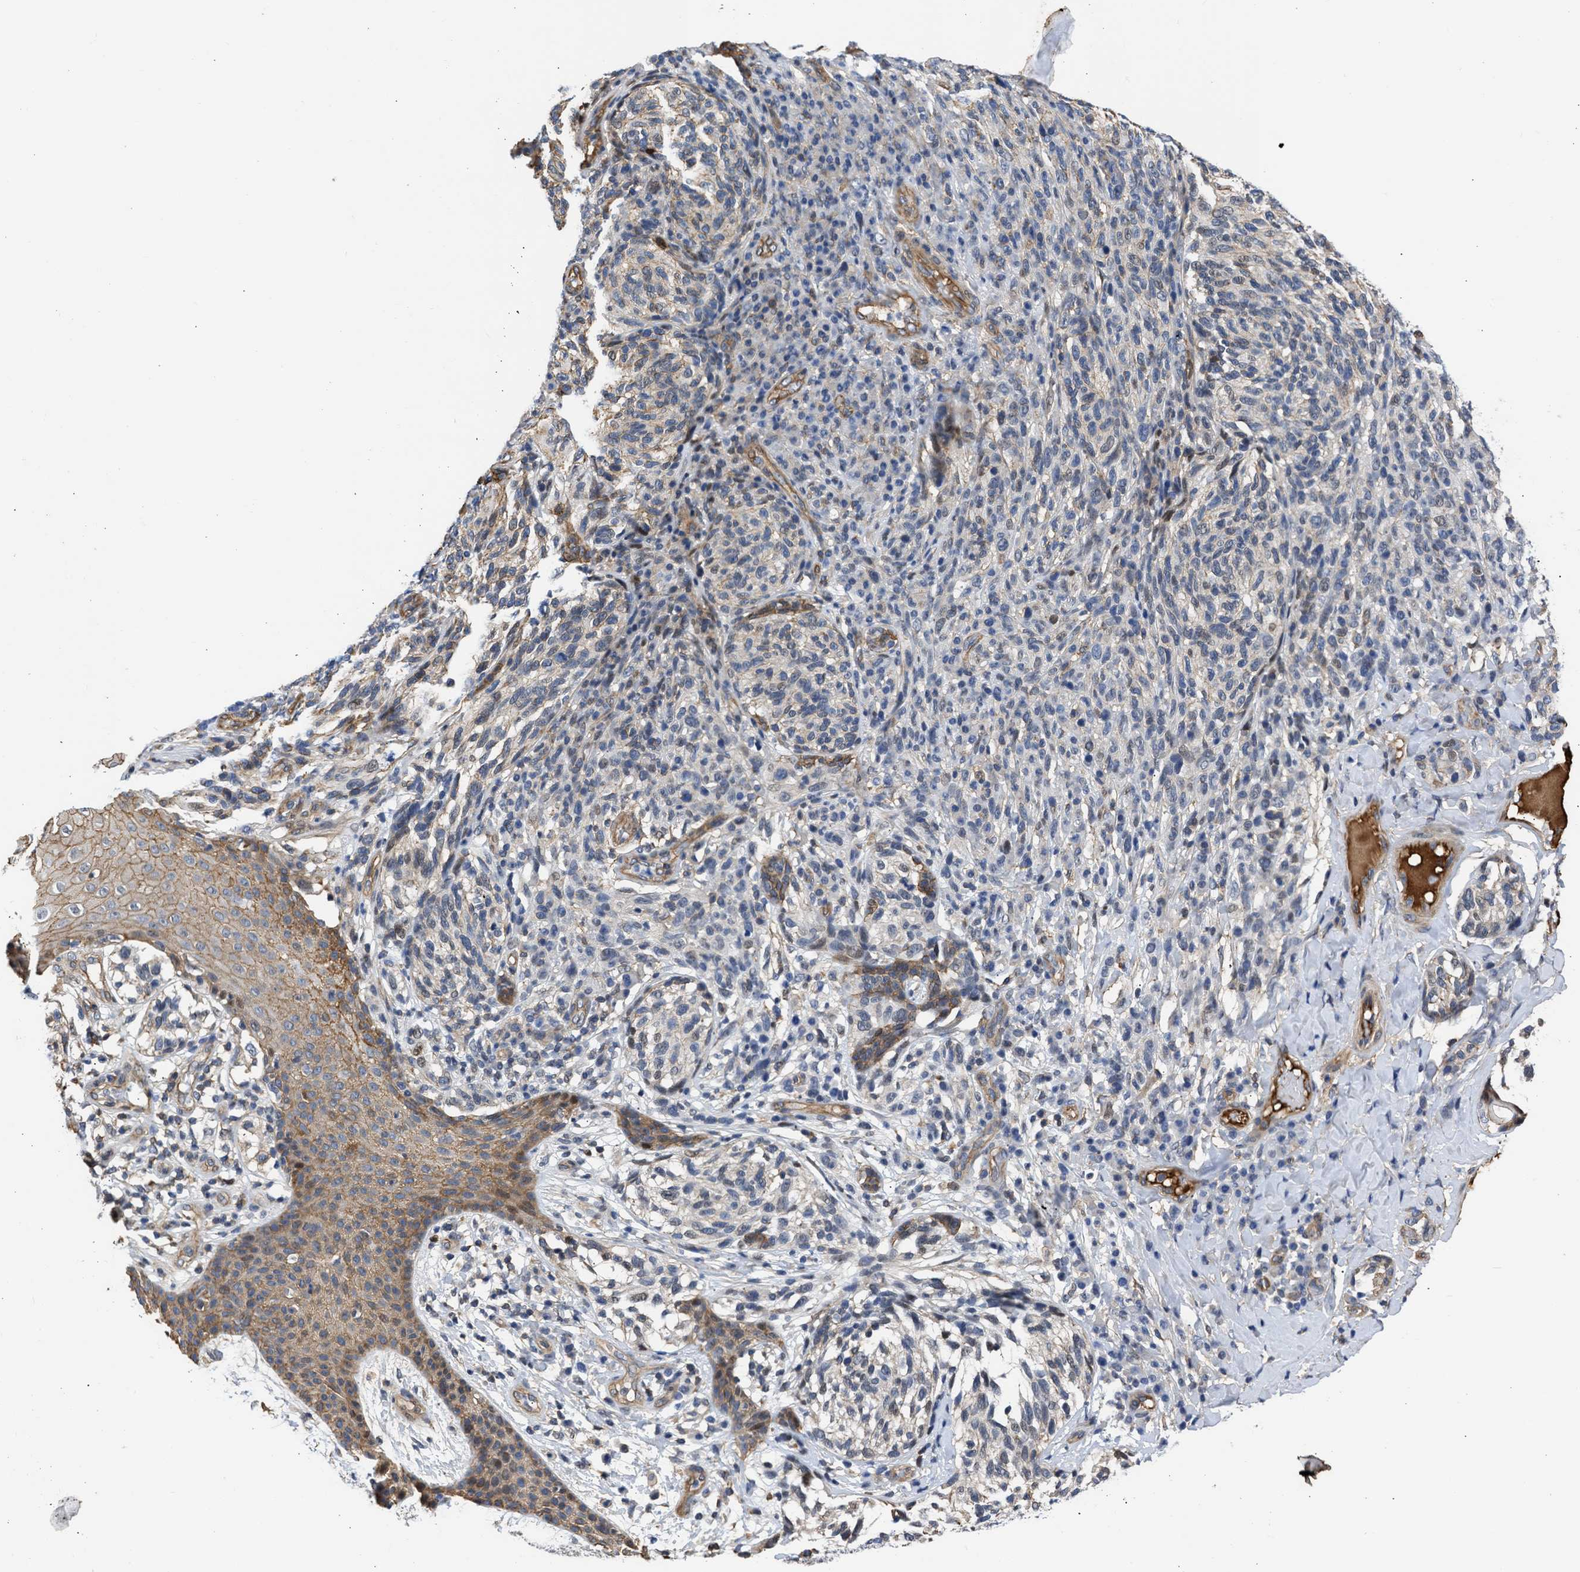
{"staining": {"intensity": "weak", "quantity": "<25%", "location": "cytoplasmic/membranous,nuclear"}, "tissue": "melanoma", "cell_type": "Tumor cells", "image_type": "cancer", "snomed": [{"axis": "morphology", "description": "Malignant melanoma, NOS"}, {"axis": "topography", "description": "Skin"}], "caption": "Histopathology image shows no protein expression in tumor cells of melanoma tissue.", "gene": "MAS1L", "patient": {"sex": "female", "age": 73}}